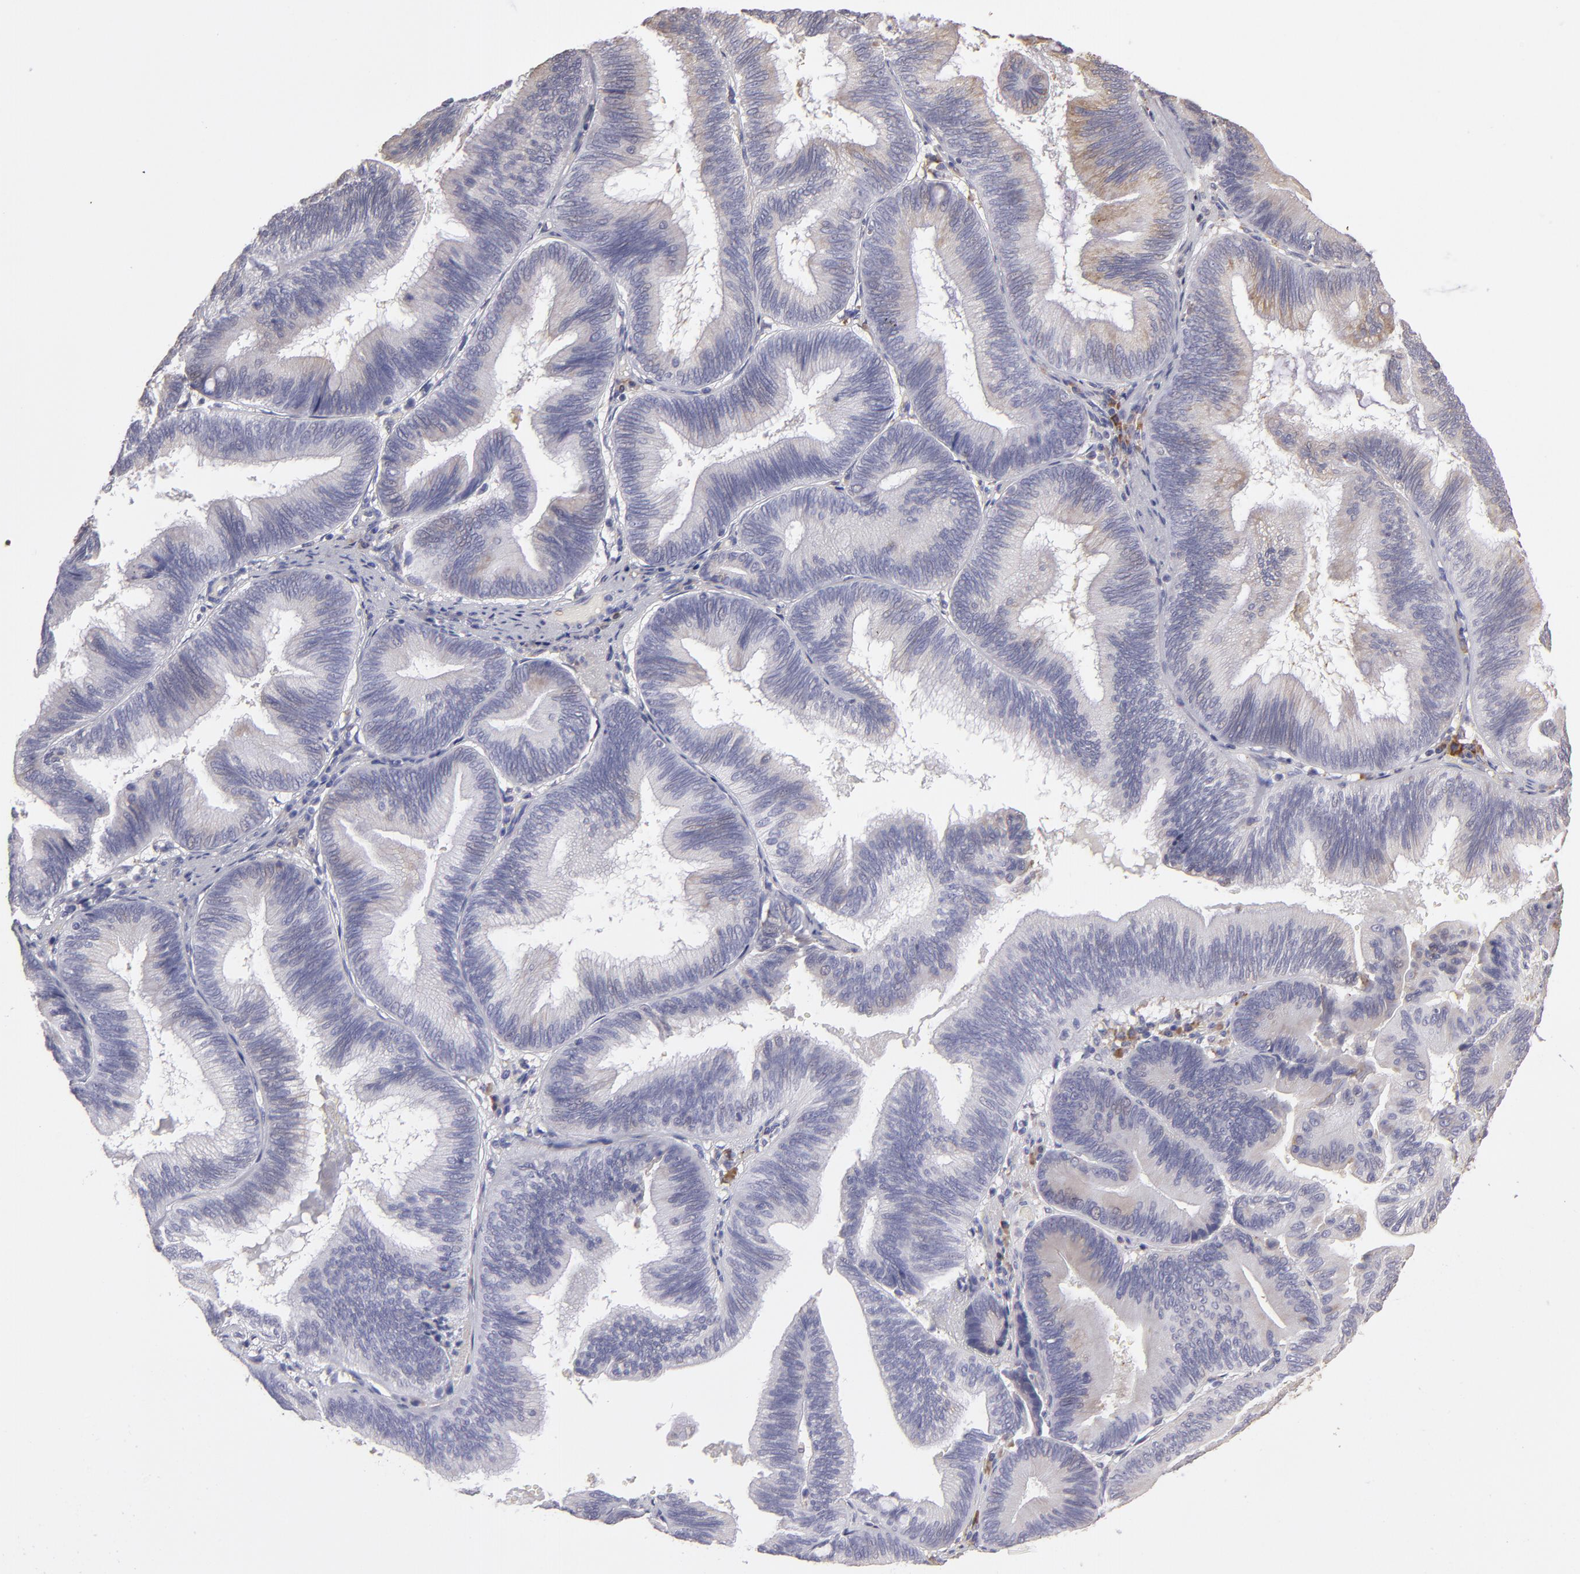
{"staining": {"intensity": "weak", "quantity": "<25%", "location": "cytoplasmic/membranous"}, "tissue": "pancreatic cancer", "cell_type": "Tumor cells", "image_type": "cancer", "snomed": [{"axis": "morphology", "description": "Adenocarcinoma, NOS"}, {"axis": "topography", "description": "Pancreas"}], "caption": "High magnification brightfield microscopy of pancreatic cancer stained with DAB (brown) and counterstained with hematoxylin (blue): tumor cells show no significant staining.", "gene": "CALR", "patient": {"sex": "male", "age": 82}}